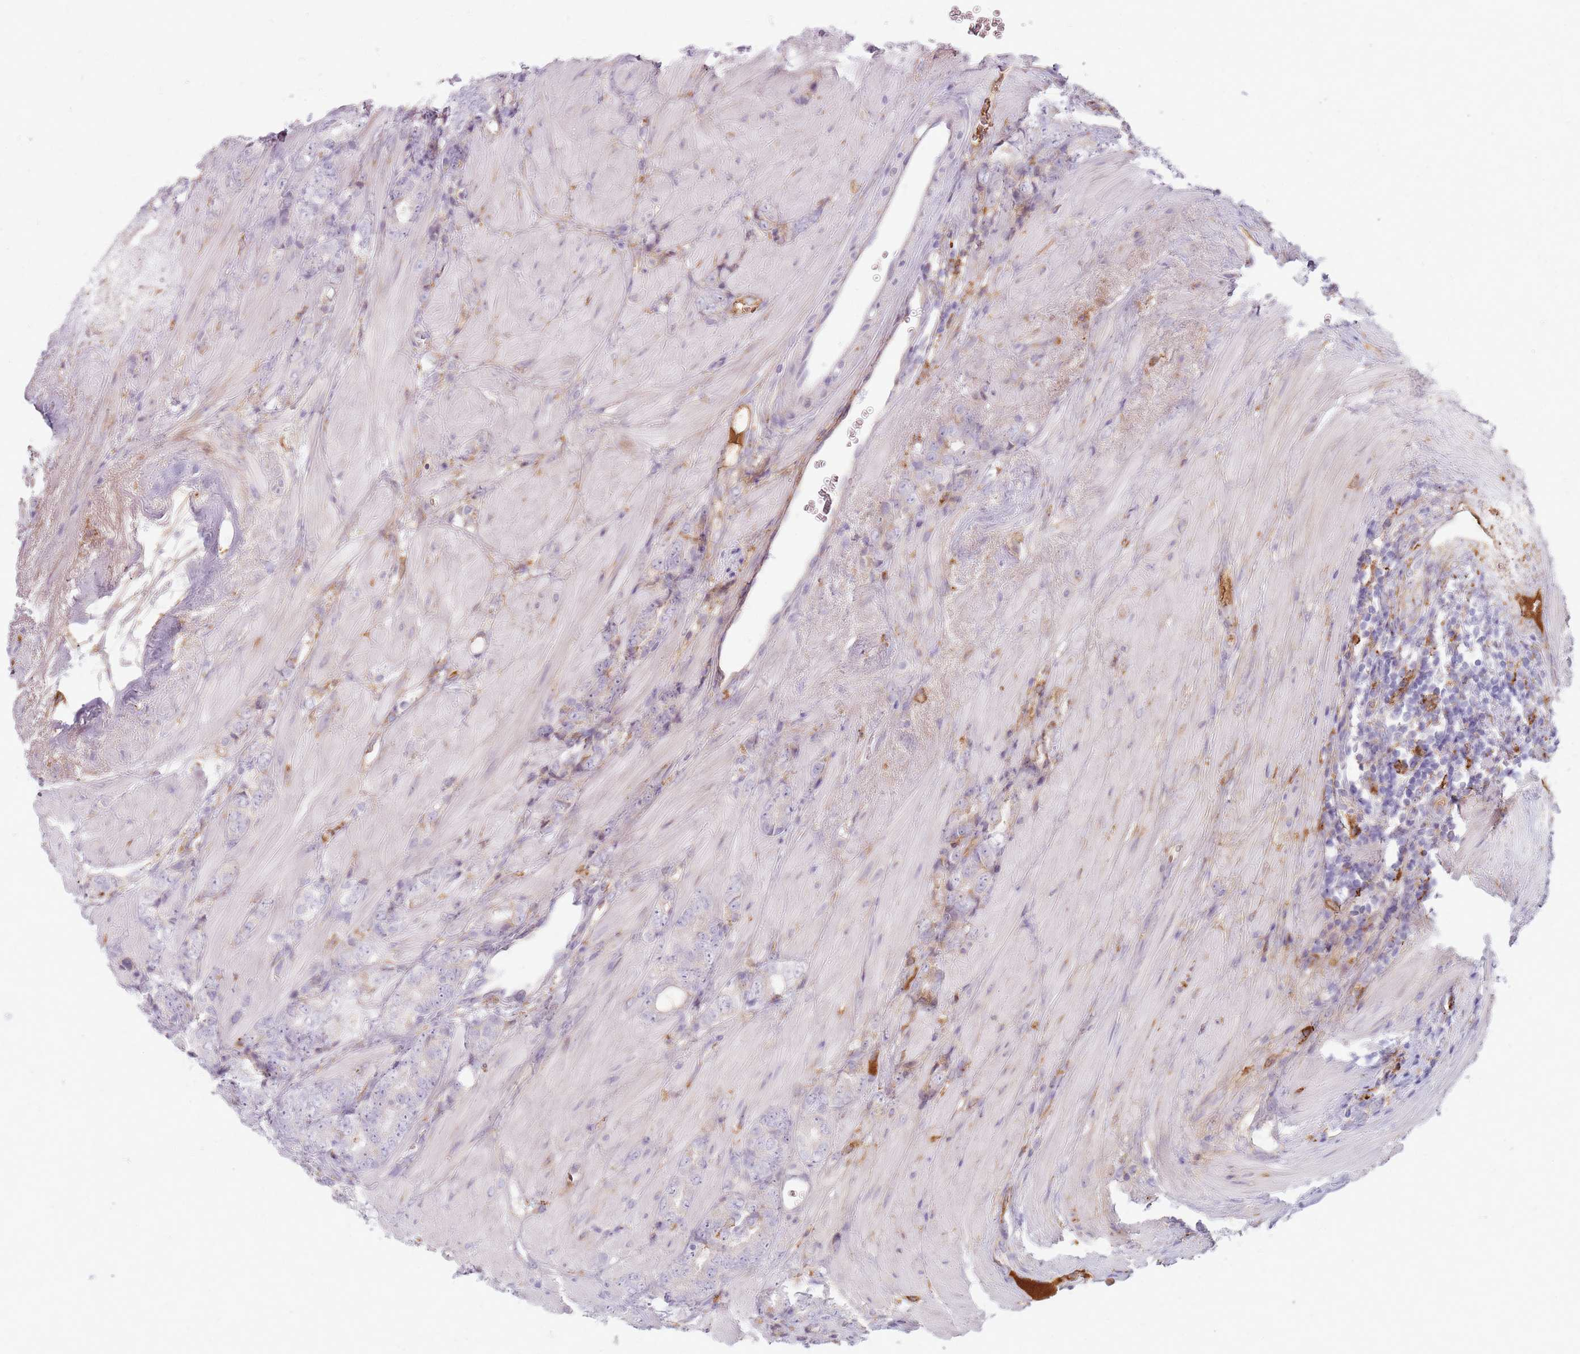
{"staining": {"intensity": "negative", "quantity": "none", "location": "none"}, "tissue": "prostate cancer", "cell_type": "Tumor cells", "image_type": "cancer", "snomed": [{"axis": "morphology", "description": "Adenocarcinoma, High grade"}, {"axis": "topography", "description": "Prostate"}], "caption": "High power microscopy micrograph of an immunohistochemistry (IHC) image of prostate high-grade adenocarcinoma, revealing no significant staining in tumor cells. (DAB (3,3'-diaminobenzidine) immunohistochemistry, high magnification).", "gene": "COLGALT1", "patient": {"sex": "male", "age": 62}}